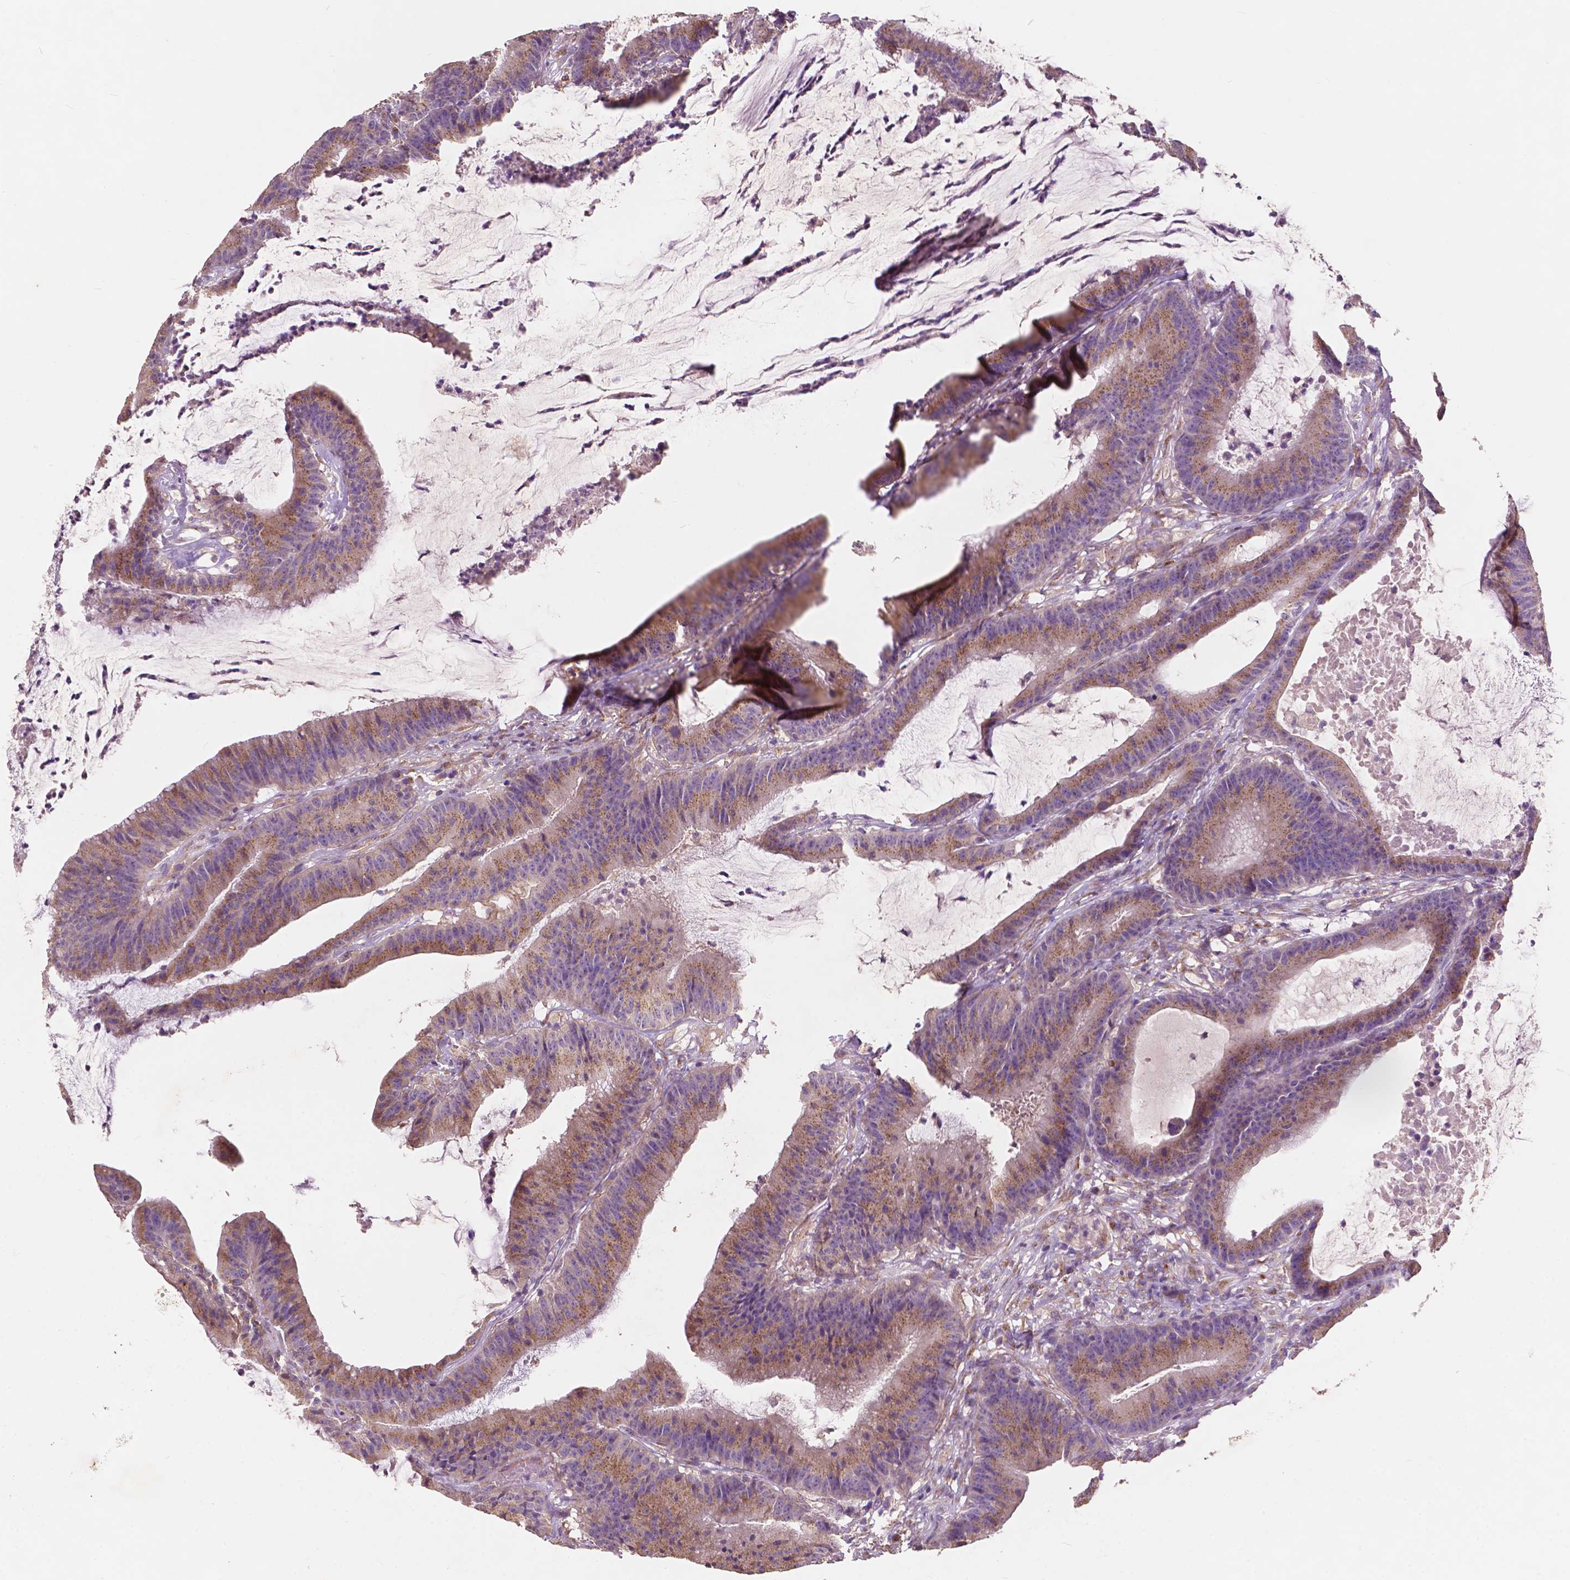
{"staining": {"intensity": "moderate", "quantity": ">75%", "location": "cytoplasmic/membranous"}, "tissue": "colorectal cancer", "cell_type": "Tumor cells", "image_type": "cancer", "snomed": [{"axis": "morphology", "description": "Adenocarcinoma, NOS"}, {"axis": "topography", "description": "Colon"}], "caption": "This micrograph reveals colorectal adenocarcinoma stained with IHC to label a protein in brown. The cytoplasmic/membranous of tumor cells show moderate positivity for the protein. Nuclei are counter-stained blue.", "gene": "CHPT1", "patient": {"sex": "female", "age": 78}}